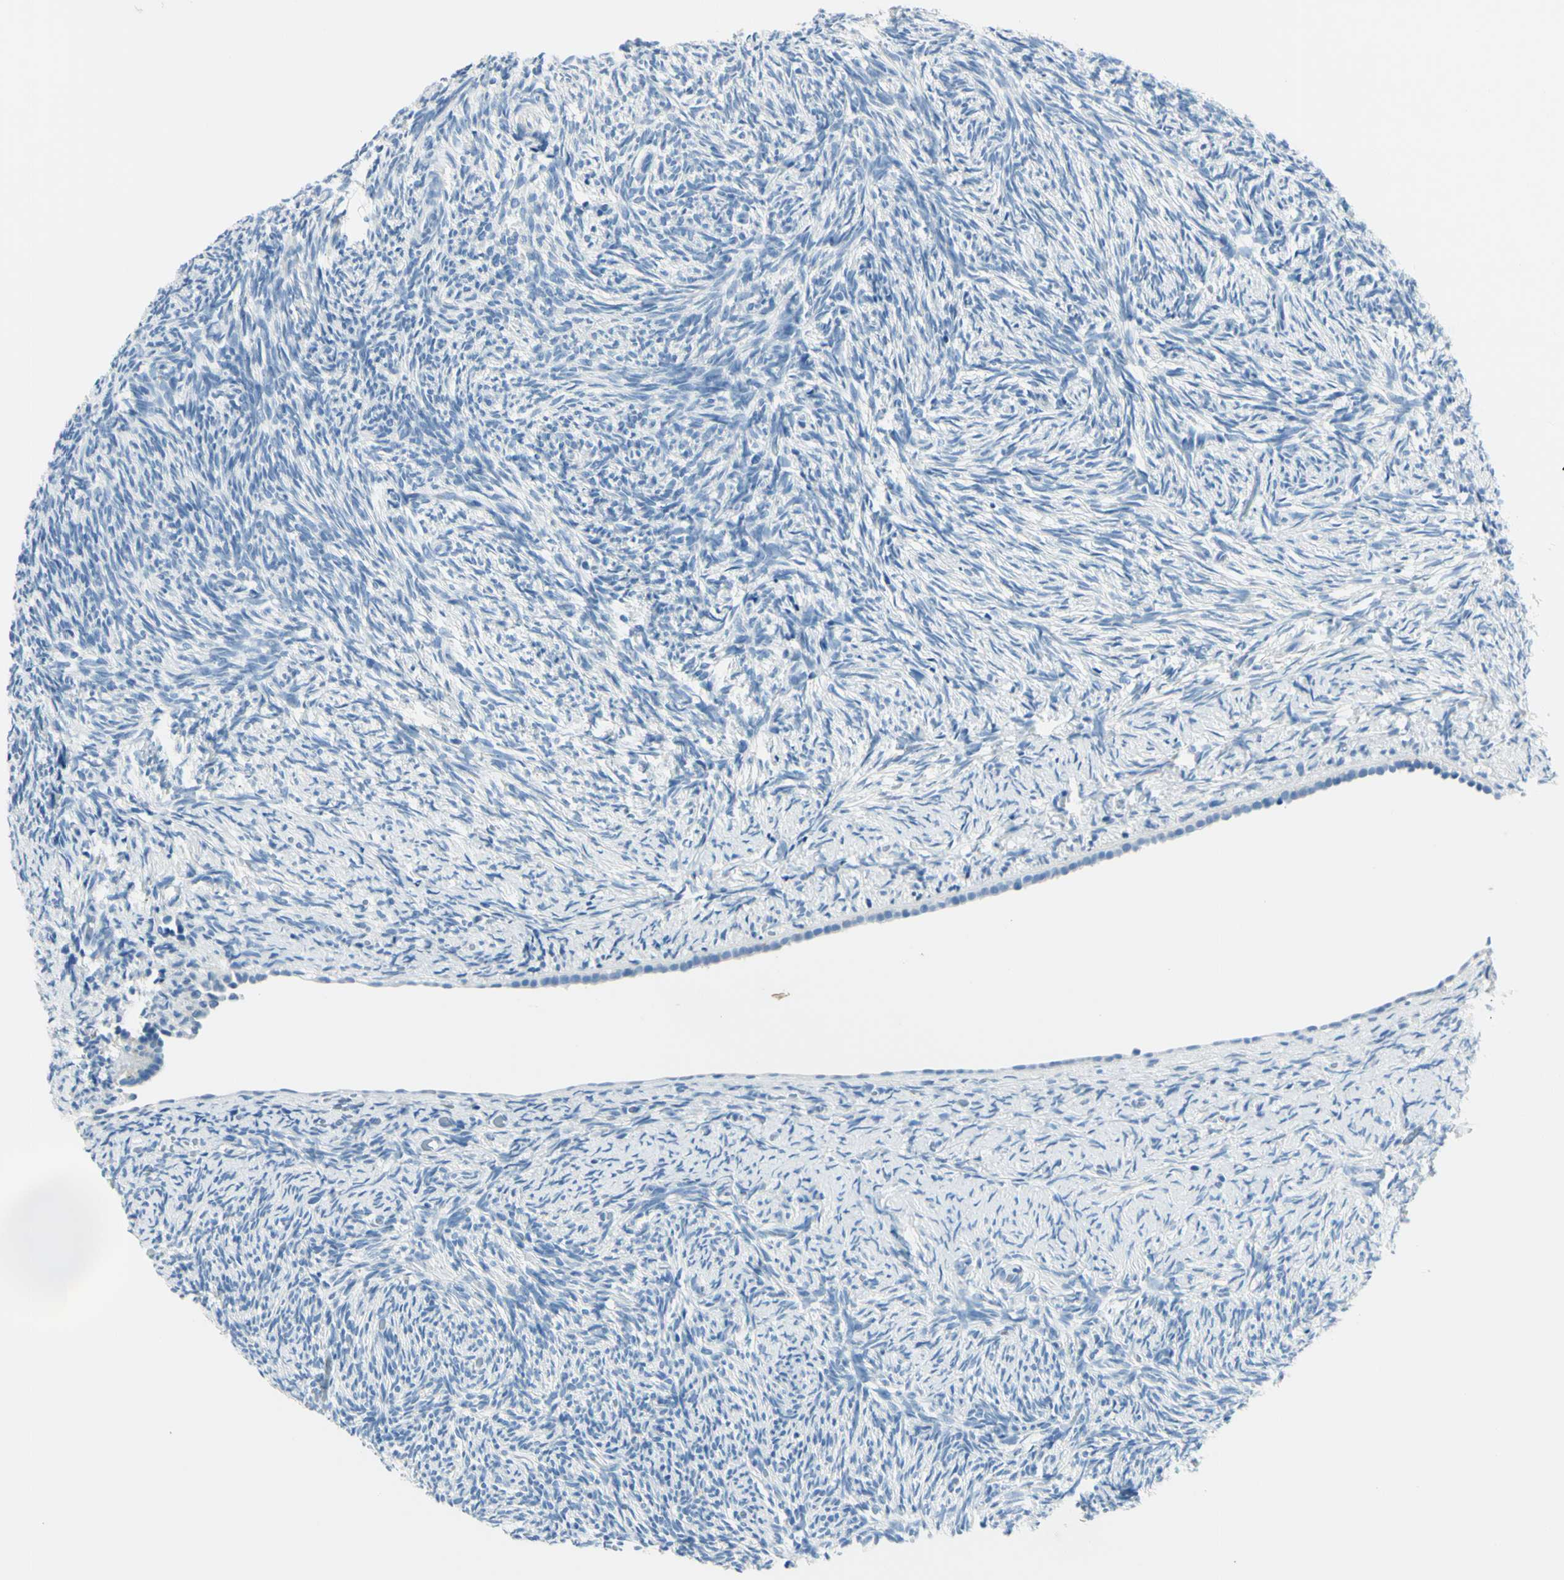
{"staining": {"intensity": "weak", "quantity": "<25%", "location": "cytoplasmic/membranous"}, "tissue": "ovary", "cell_type": "Ovarian stroma cells", "image_type": "normal", "snomed": [{"axis": "morphology", "description": "Normal tissue, NOS"}, {"axis": "topography", "description": "Ovary"}], "caption": "IHC photomicrograph of unremarkable ovary: human ovary stained with DAB (3,3'-diaminobenzidine) shows no significant protein expression in ovarian stroma cells. The staining is performed using DAB (3,3'-diaminobenzidine) brown chromogen with nuclei counter-stained in using hematoxylin.", "gene": "CDH15", "patient": {"sex": "female", "age": 60}}